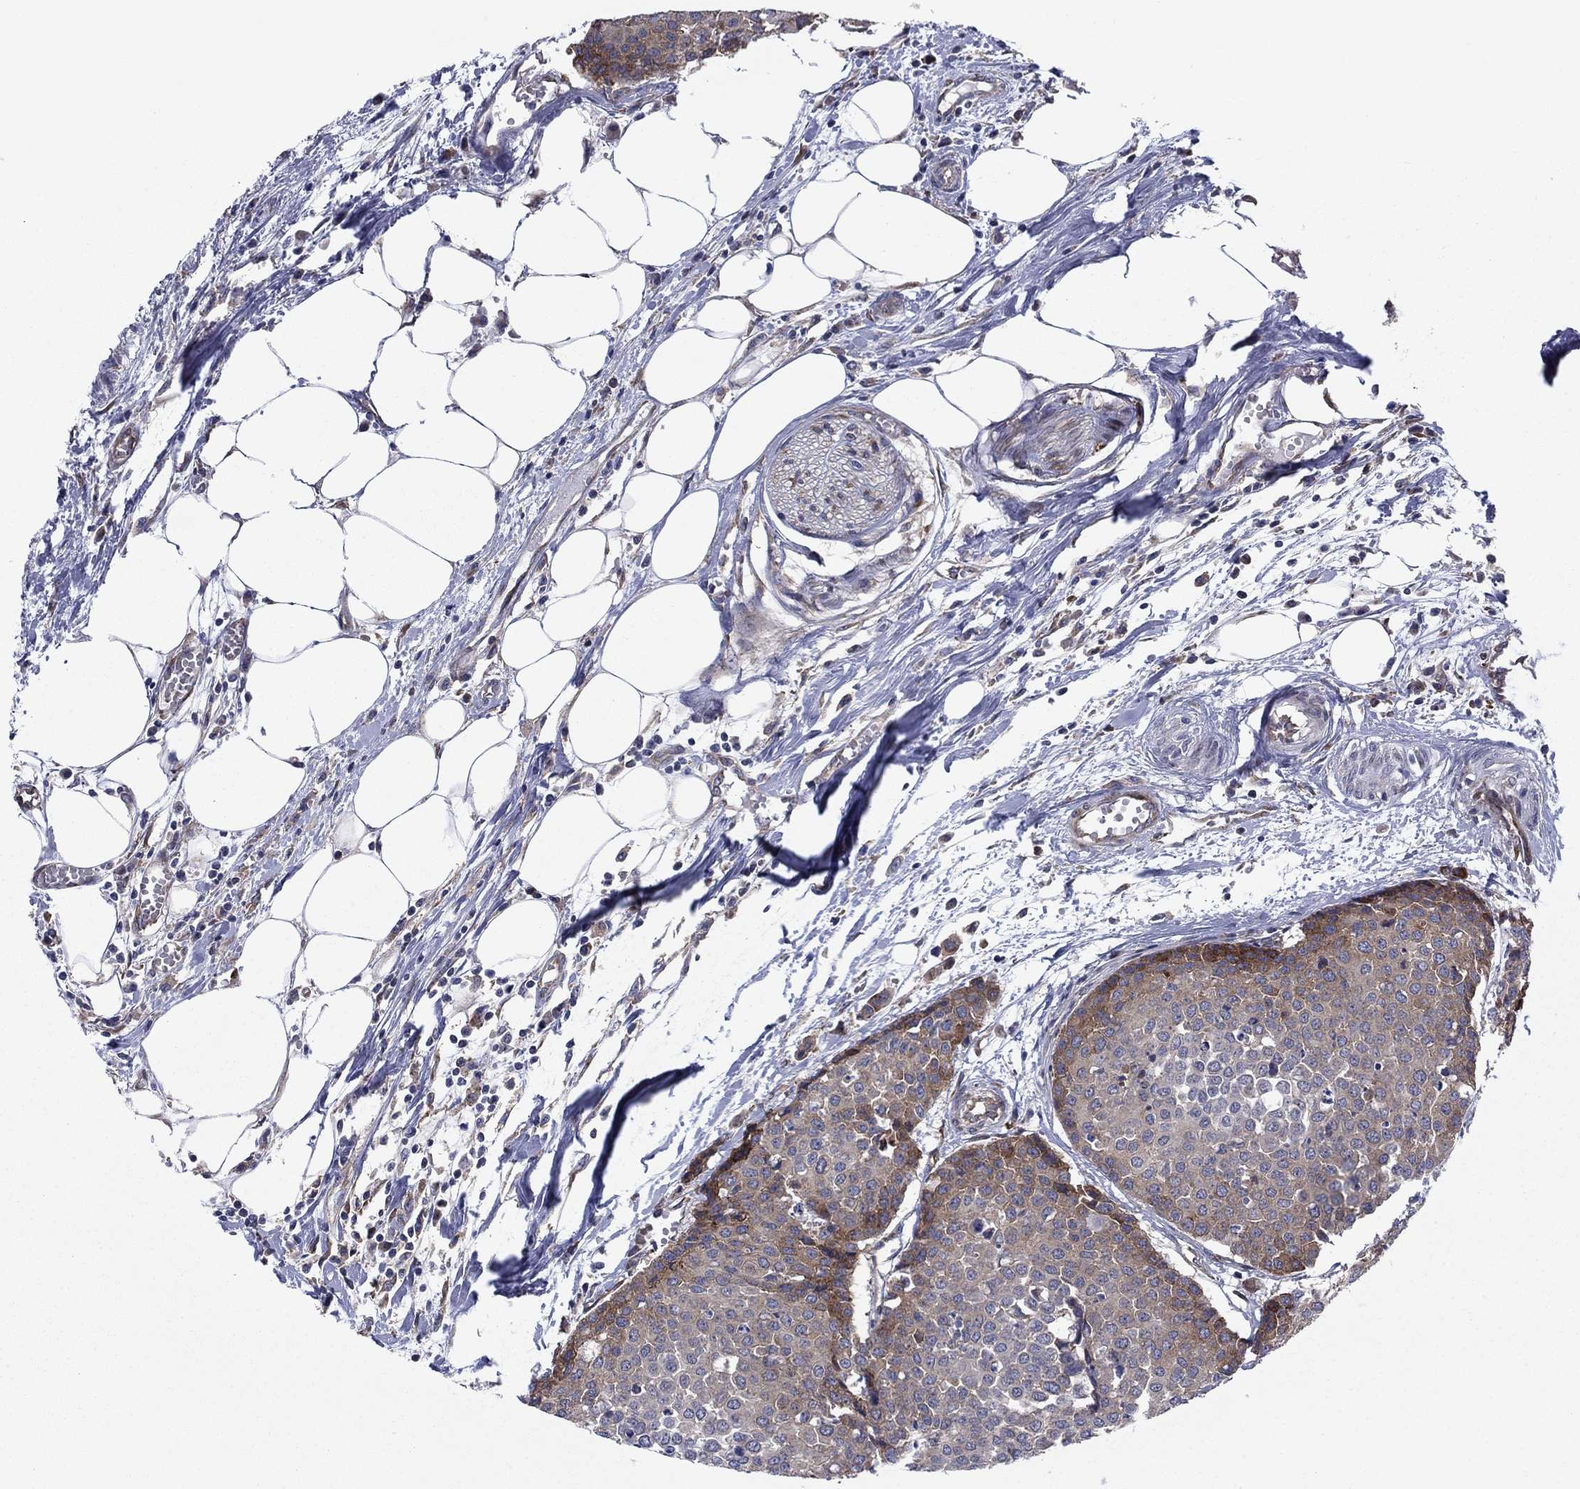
{"staining": {"intensity": "moderate", "quantity": "25%-75%", "location": "cytoplasmic/membranous"}, "tissue": "carcinoid", "cell_type": "Tumor cells", "image_type": "cancer", "snomed": [{"axis": "morphology", "description": "Carcinoid, malignant, NOS"}, {"axis": "topography", "description": "Colon"}], "caption": "This micrograph shows carcinoid (malignant) stained with IHC to label a protein in brown. The cytoplasmic/membranous of tumor cells show moderate positivity for the protein. Nuclei are counter-stained blue.", "gene": "GPR155", "patient": {"sex": "male", "age": 81}}